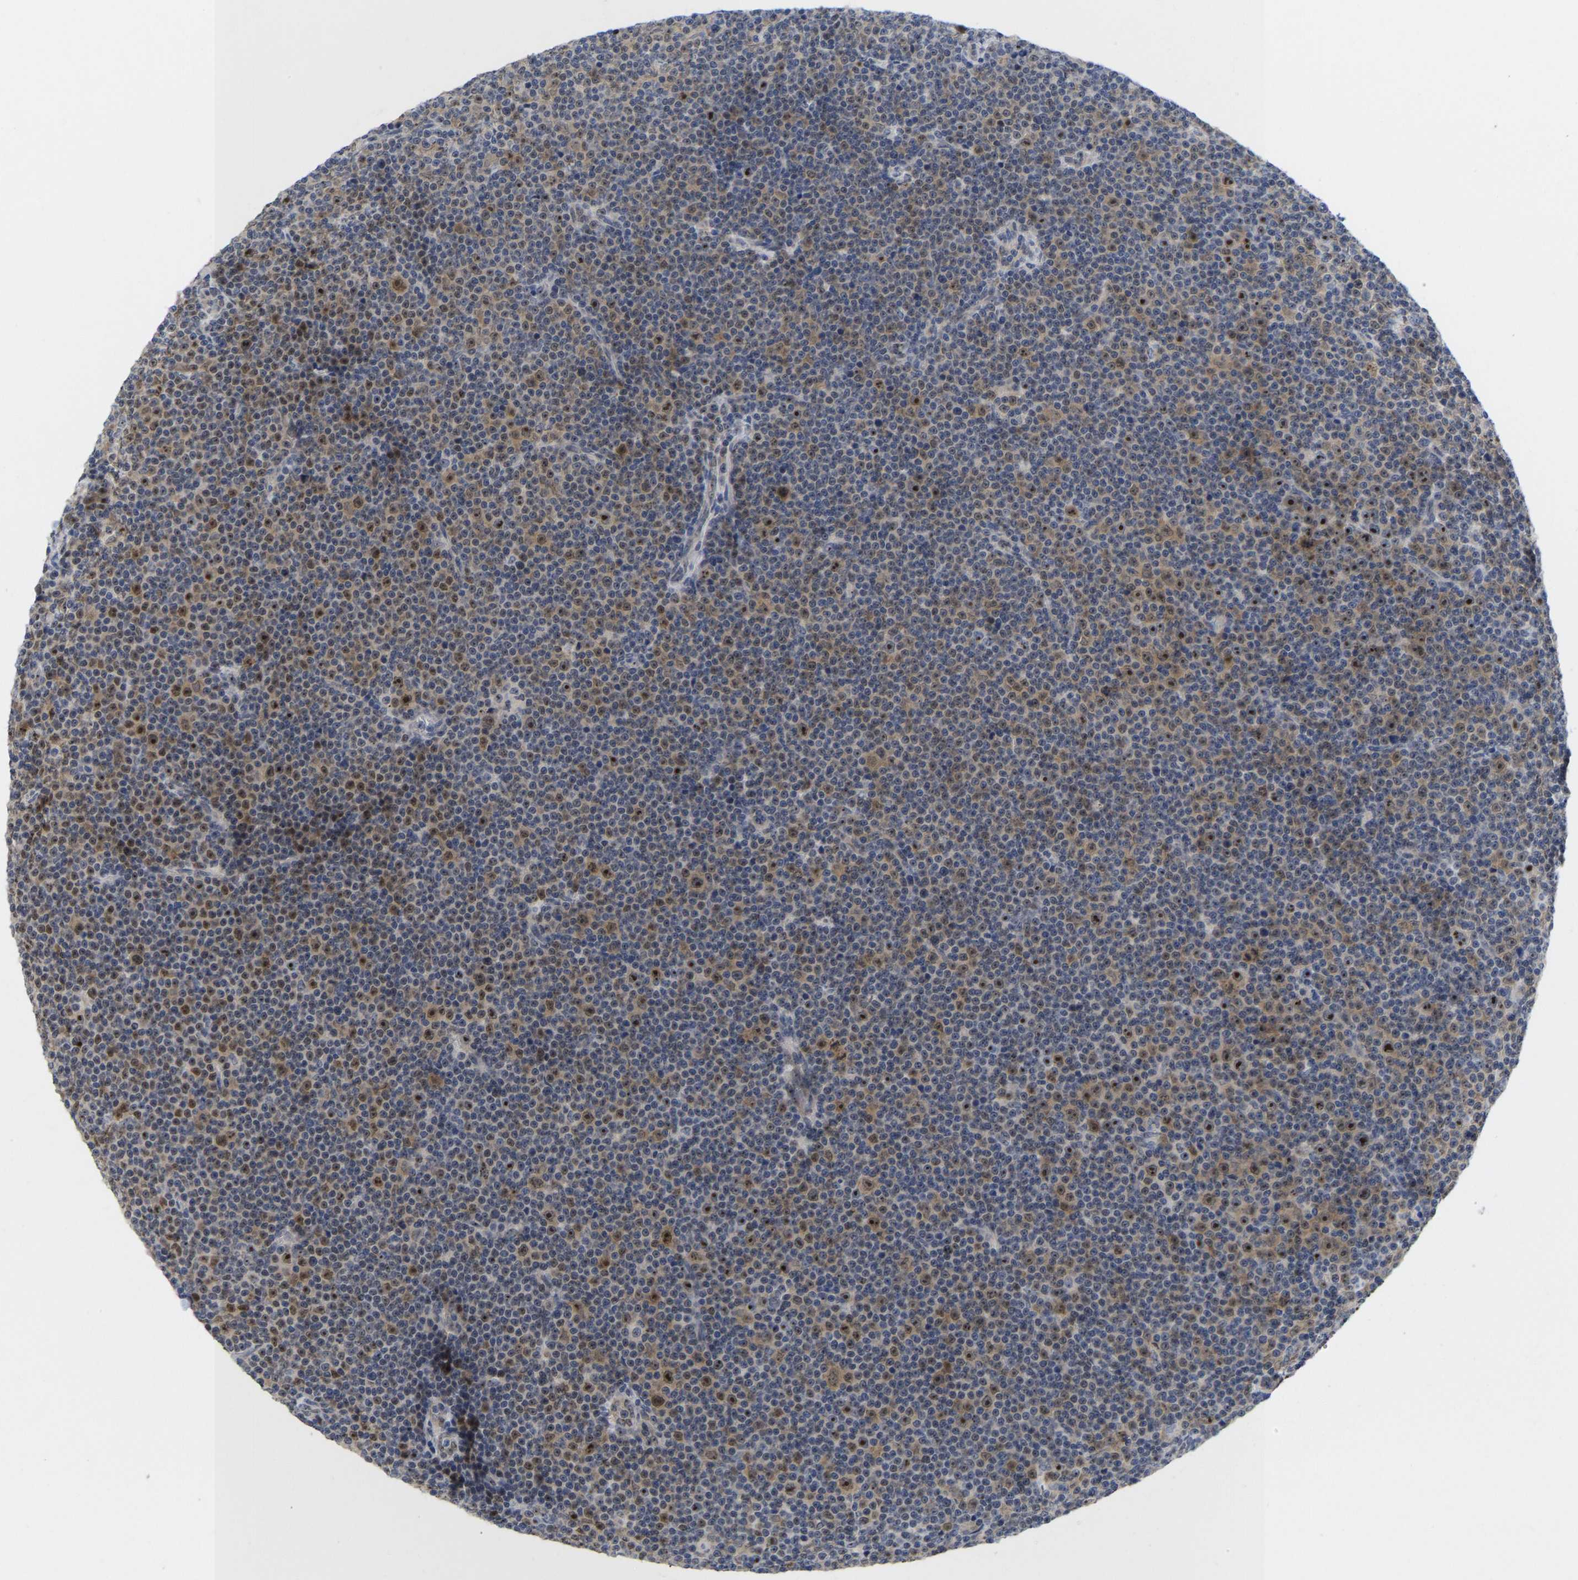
{"staining": {"intensity": "moderate", "quantity": "25%-75%", "location": "cytoplasmic/membranous,nuclear"}, "tissue": "lymphoma", "cell_type": "Tumor cells", "image_type": "cancer", "snomed": [{"axis": "morphology", "description": "Malignant lymphoma, non-Hodgkin's type, Low grade"}, {"axis": "topography", "description": "Lymph node"}], "caption": "An image showing moderate cytoplasmic/membranous and nuclear positivity in approximately 25%-75% of tumor cells in lymphoma, as visualized by brown immunohistochemical staining.", "gene": "NLE1", "patient": {"sex": "female", "age": 67}}